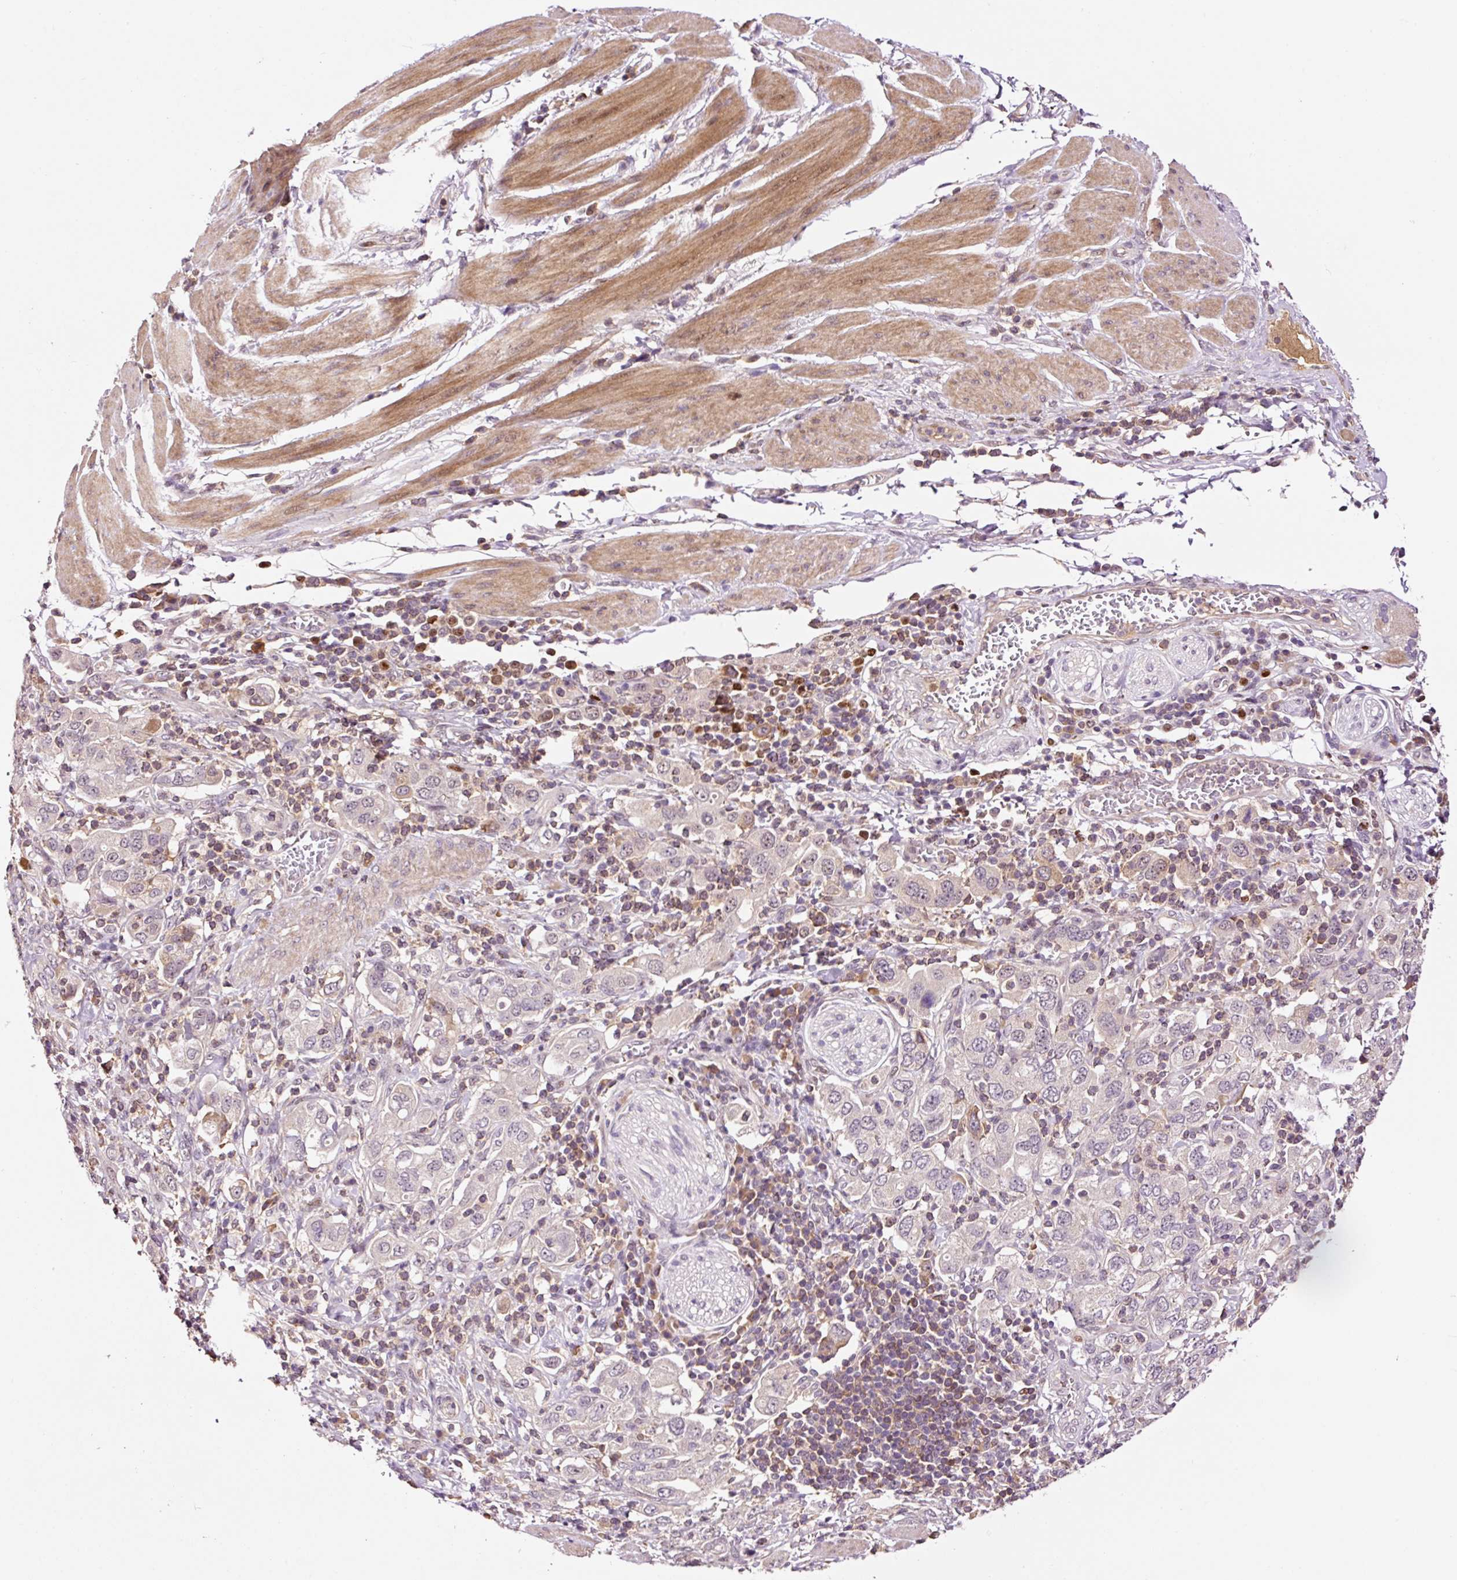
{"staining": {"intensity": "negative", "quantity": "none", "location": "none"}, "tissue": "stomach cancer", "cell_type": "Tumor cells", "image_type": "cancer", "snomed": [{"axis": "morphology", "description": "Adenocarcinoma, NOS"}, {"axis": "topography", "description": "Stomach, upper"}, {"axis": "topography", "description": "Stomach"}], "caption": "This photomicrograph is of adenocarcinoma (stomach) stained with immunohistochemistry (IHC) to label a protein in brown with the nuclei are counter-stained blue. There is no positivity in tumor cells. (IHC, brightfield microscopy, high magnification).", "gene": "DPPA4", "patient": {"sex": "male", "age": 62}}